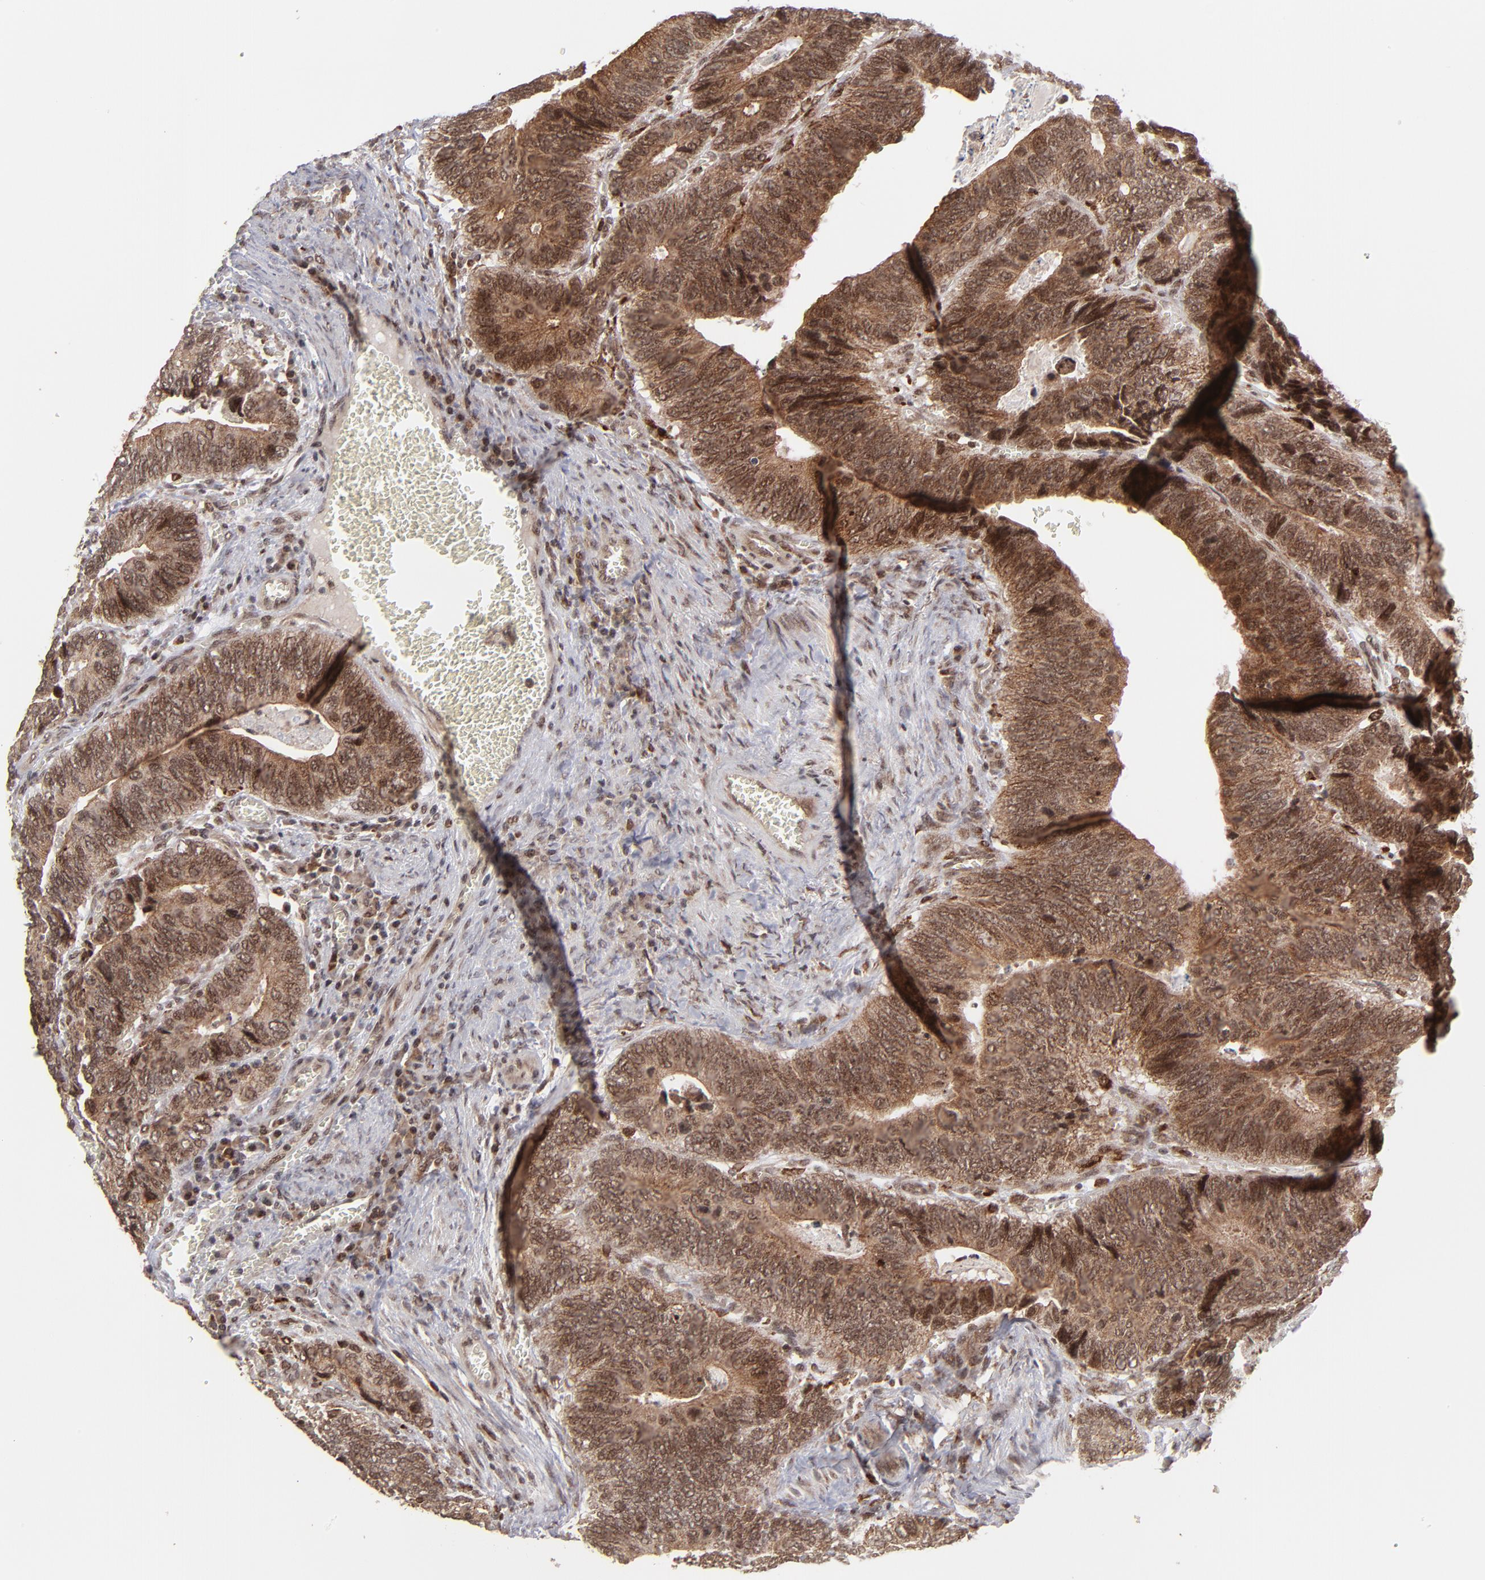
{"staining": {"intensity": "strong", "quantity": ">75%", "location": "cytoplasmic/membranous,nuclear"}, "tissue": "colorectal cancer", "cell_type": "Tumor cells", "image_type": "cancer", "snomed": [{"axis": "morphology", "description": "Adenocarcinoma, NOS"}, {"axis": "topography", "description": "Colon"}], "caption": "Colorectal cancer (adenocarcinoma) stained with DAB immunohistochemistry reveals high levels of strong cytoplasmic/membranous and nuclear expression in approximately >75% of tumor cells.", "gene": "RGS6", "patient": {"sex": "male", "age": 72}}